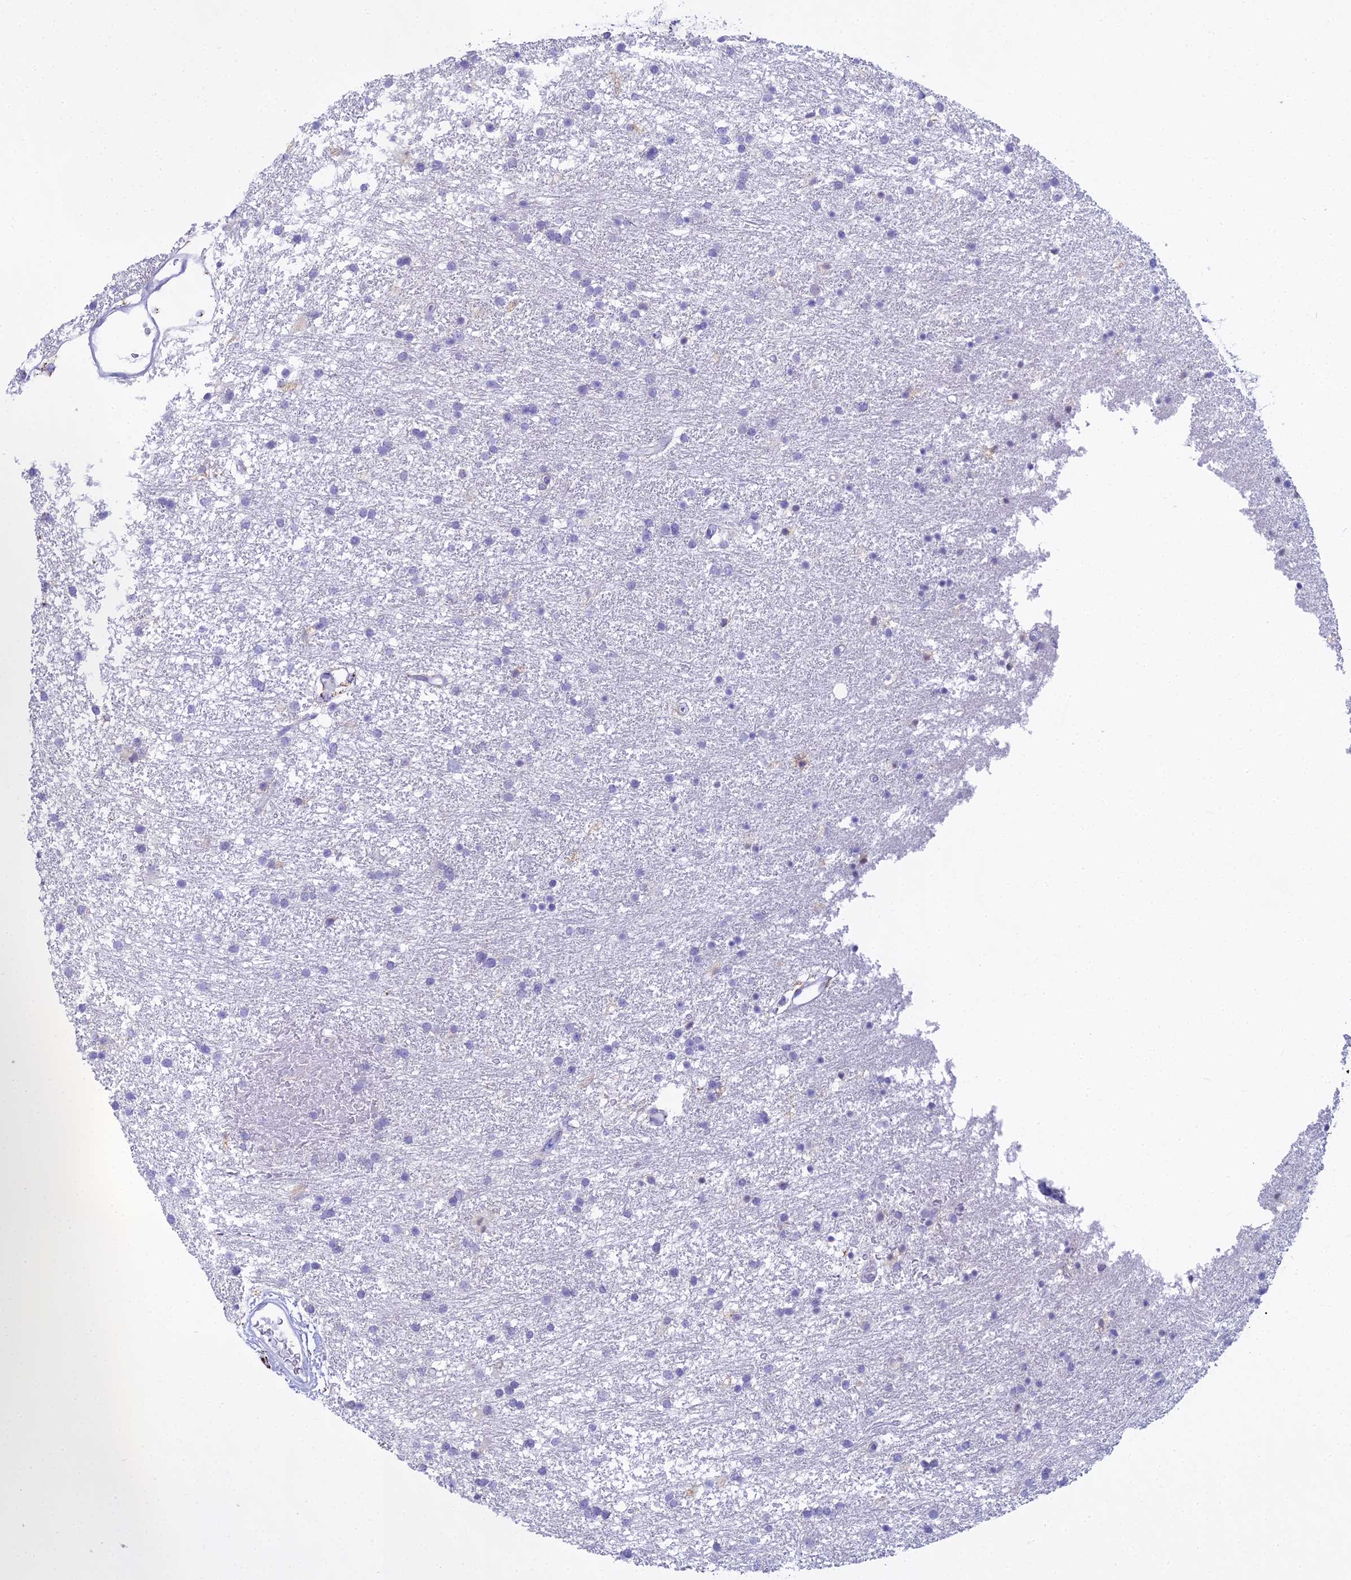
{"staining": {"intensity": "negative", "quantity": "none", "location": "none"}, "tissue": "glioma", "cell_type": "Tumor cells", "image_type": "cancer", "snomed": [{"axis": "morphology", "description": "Glioma, malignant, High grade"}, {"axis": "topography", "description": "Brain"}], "caption": "This is an IHC photomicrograph of human malignant glioma (high-grade). There is no staining in tumor cells.", "gene": "CGB2", "patient": {"sex": "male", "age": 77}}